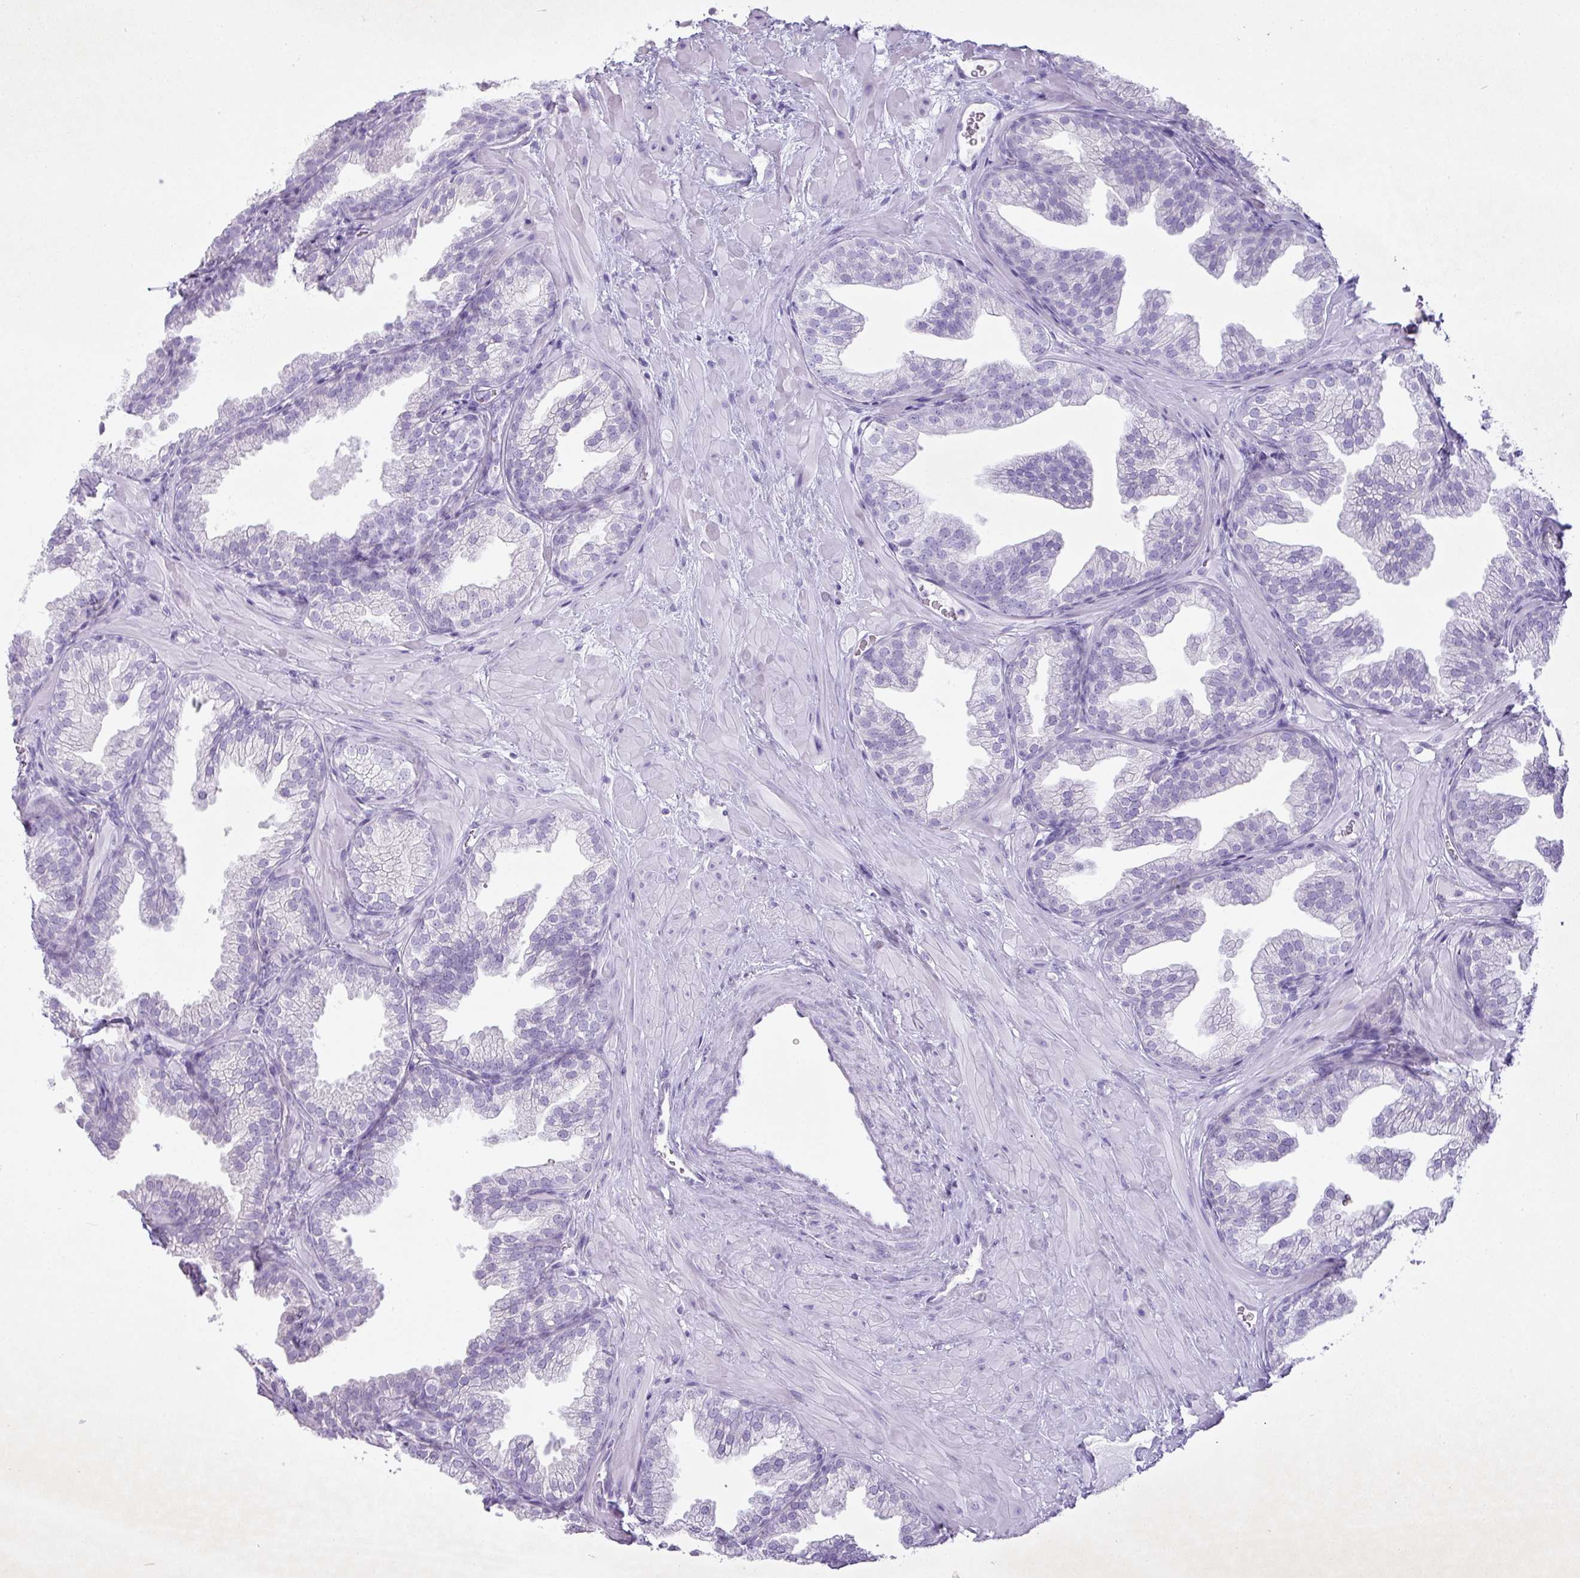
{"staining": {"intensity": "negative", "quantity": "none", "location": "none"}, "tissue": "prostate", "cell_type": "Glandular cells", "image_type": "normal", "snomed": [{"axis": "morphology", "description": "Normal tissue, NOS"}, {"axis": "topography", "description": "Prostate"}], "caption": "IHC of unremarkable human prostate demonstrates no expression in glandular cells.", "gene": "PGA3", "patient": {"sex": "male", "age": 37}}